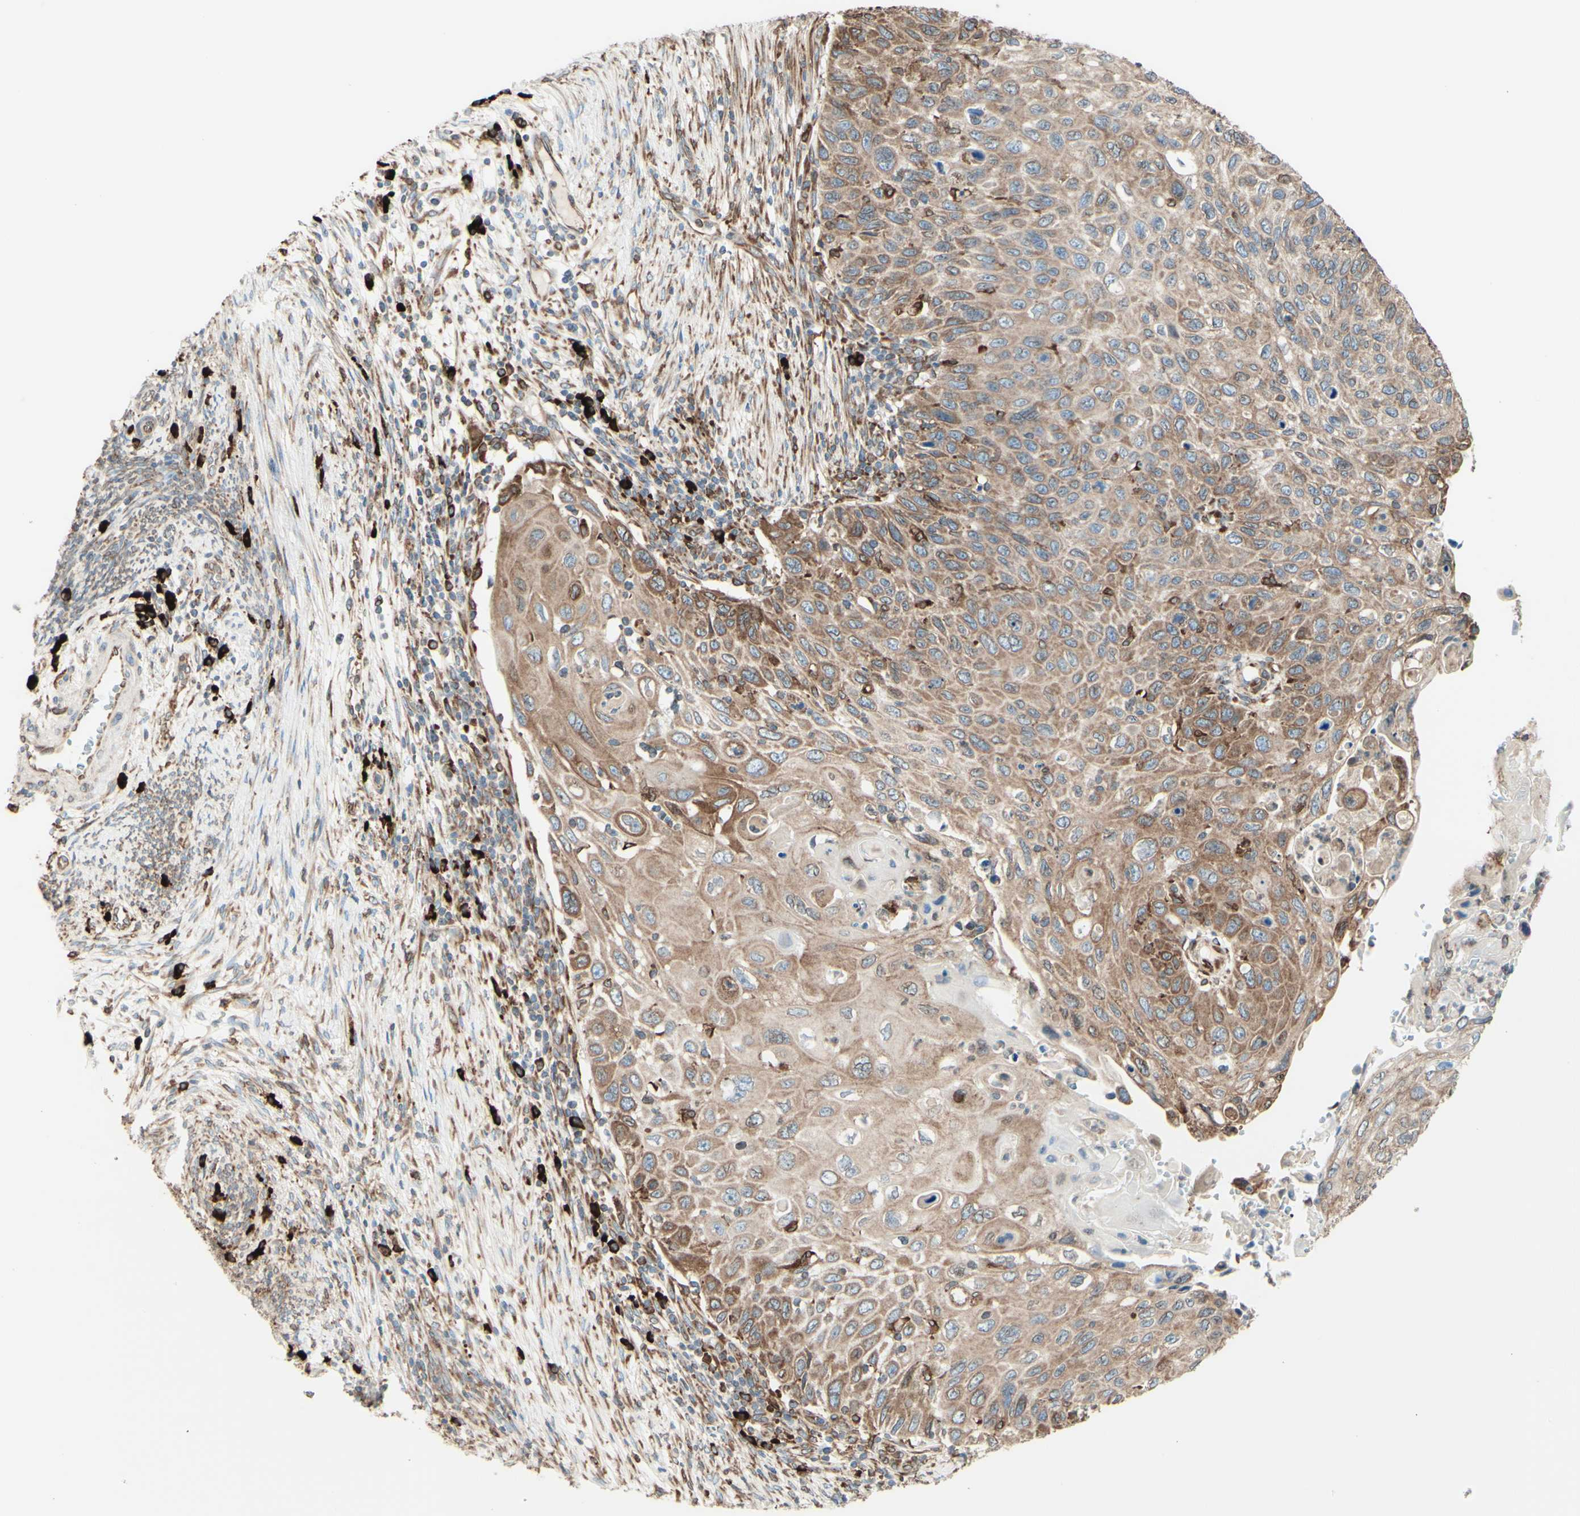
{"staining": {"intensity": "moderate", "quantity": ">75%", "location": "cytoplasmic/membranous"}, "tissue": "cervical cancer", "cell_type": "Tumor cells", "image_type": "cancer", "snomed": [{"axis": "morphology", "description": "Squamous cell carcinoma, NOS"}, {"axis": "topography", "description": "Cervix"}], "caption": "IHC photomicrograph of neoplastic tissue: human squamous cell carcinoma (cervical) stained using immunohistochemistry reveals medium levels of moderate protein expression localized specifically in the cytoplasmic/membranous of tumor cells, appearing as a cytoplasmic/membranous brown color.", "gene": "DNAJB11", "patient": {"sex": "female", "age": 70}}